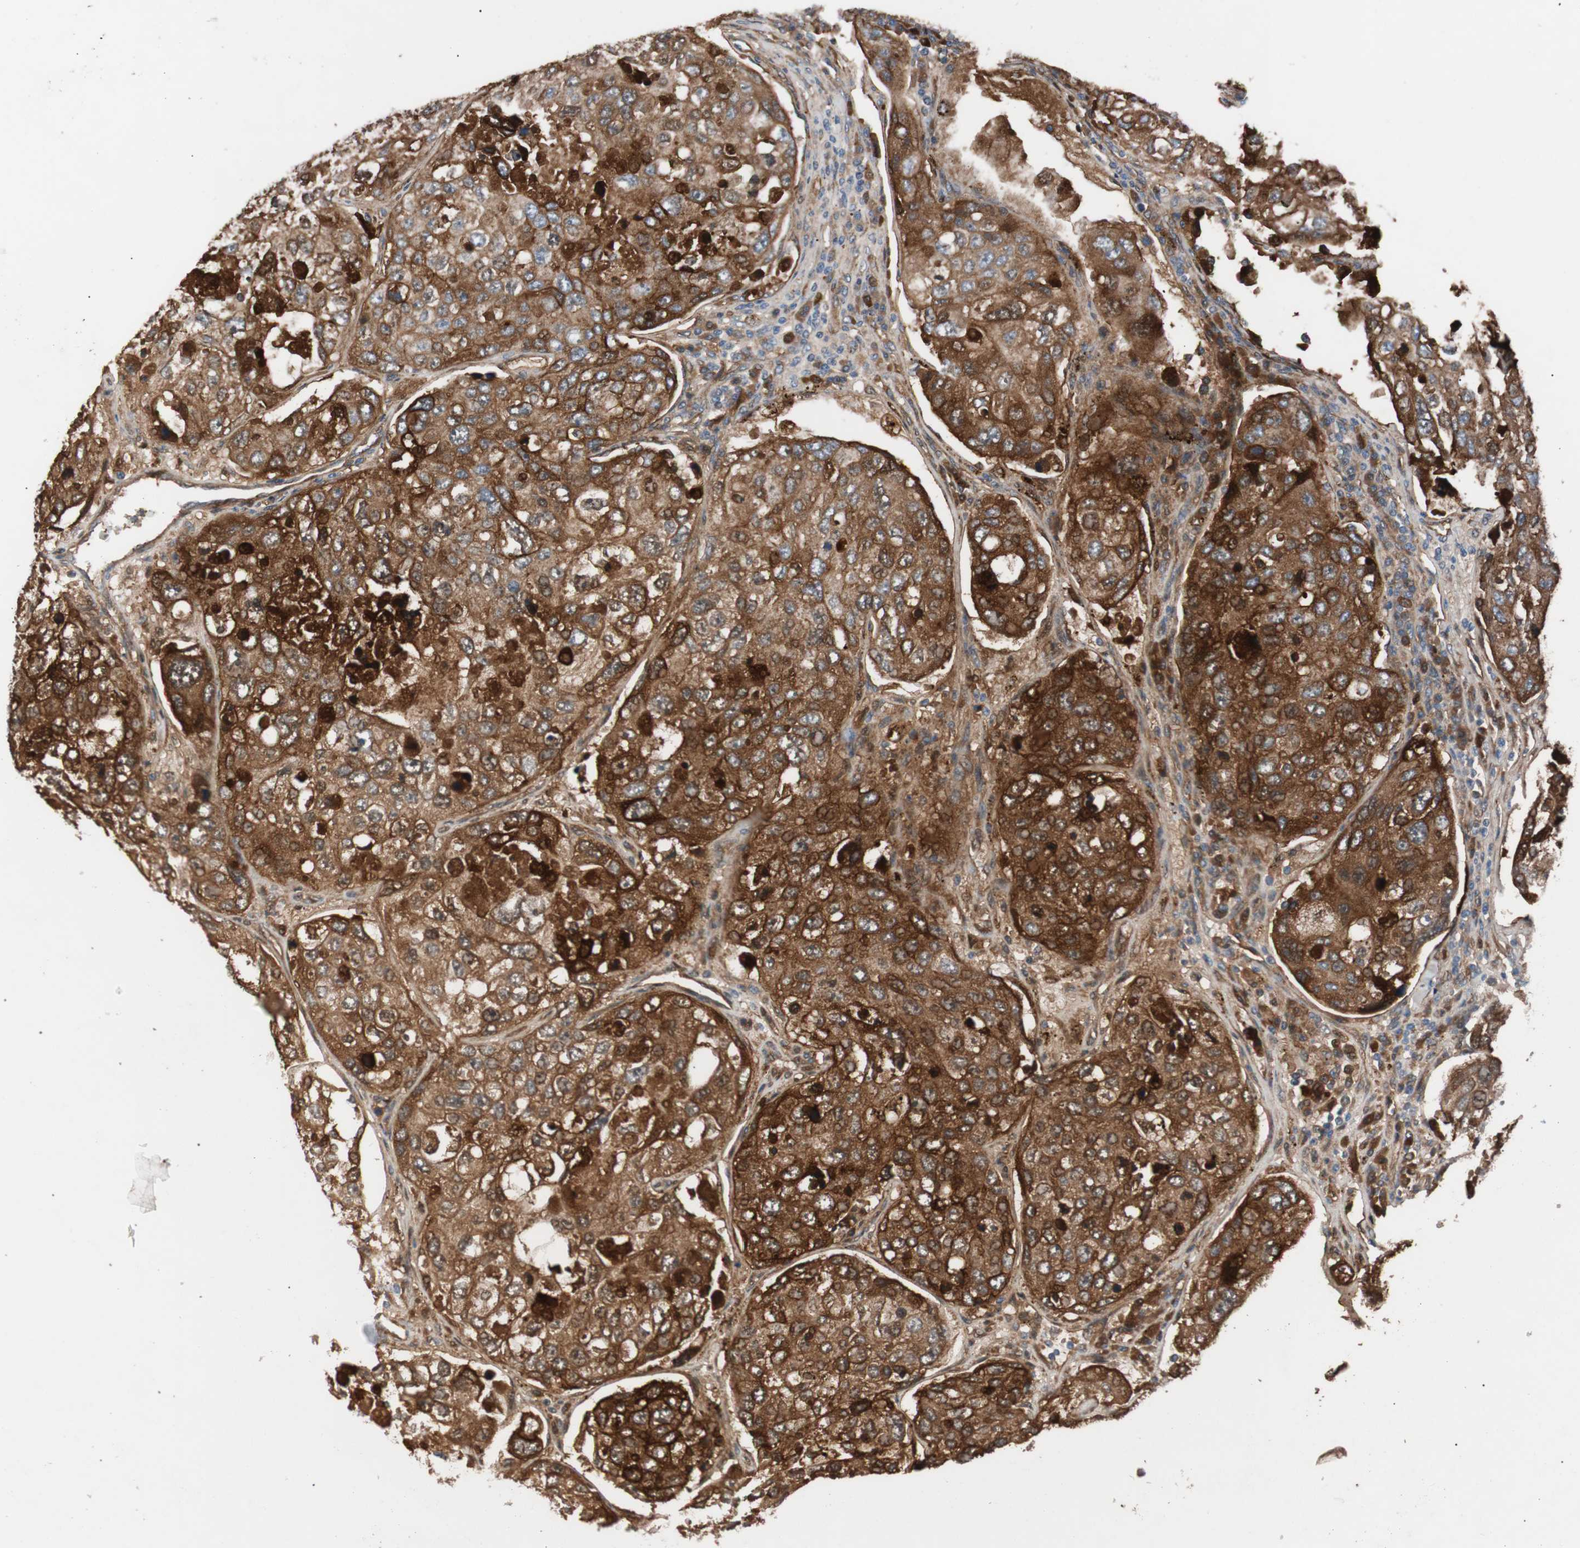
{"staining": {"intensity": "strong", "quantity": ">75%", "location": "cytoplasmic/membranous"}, "tissue": "urothelial cancer", "cell_type": "Tumor cells", "image_type": "cancer", "snomed": [{"axis": "morphology", "description": "Urothelial carcinoma, High grade"}, {"axis": "topography", "description": "Lymph node"}, {"axis": "topography", "description": "Urinary bladder"}], "caption": "Immunohistochemistry (DAB (3,3'-diaminobenzidine)) staining of human urothelial cancer shows strong cytoplasmic/membranous protein staining in about >75% of tumor cells. Immunohistochemistry stains the protein in brown and the nuclei are stained blue.", "gene": "SPINT1", "patient": {"sex": "male", "age": 51}}